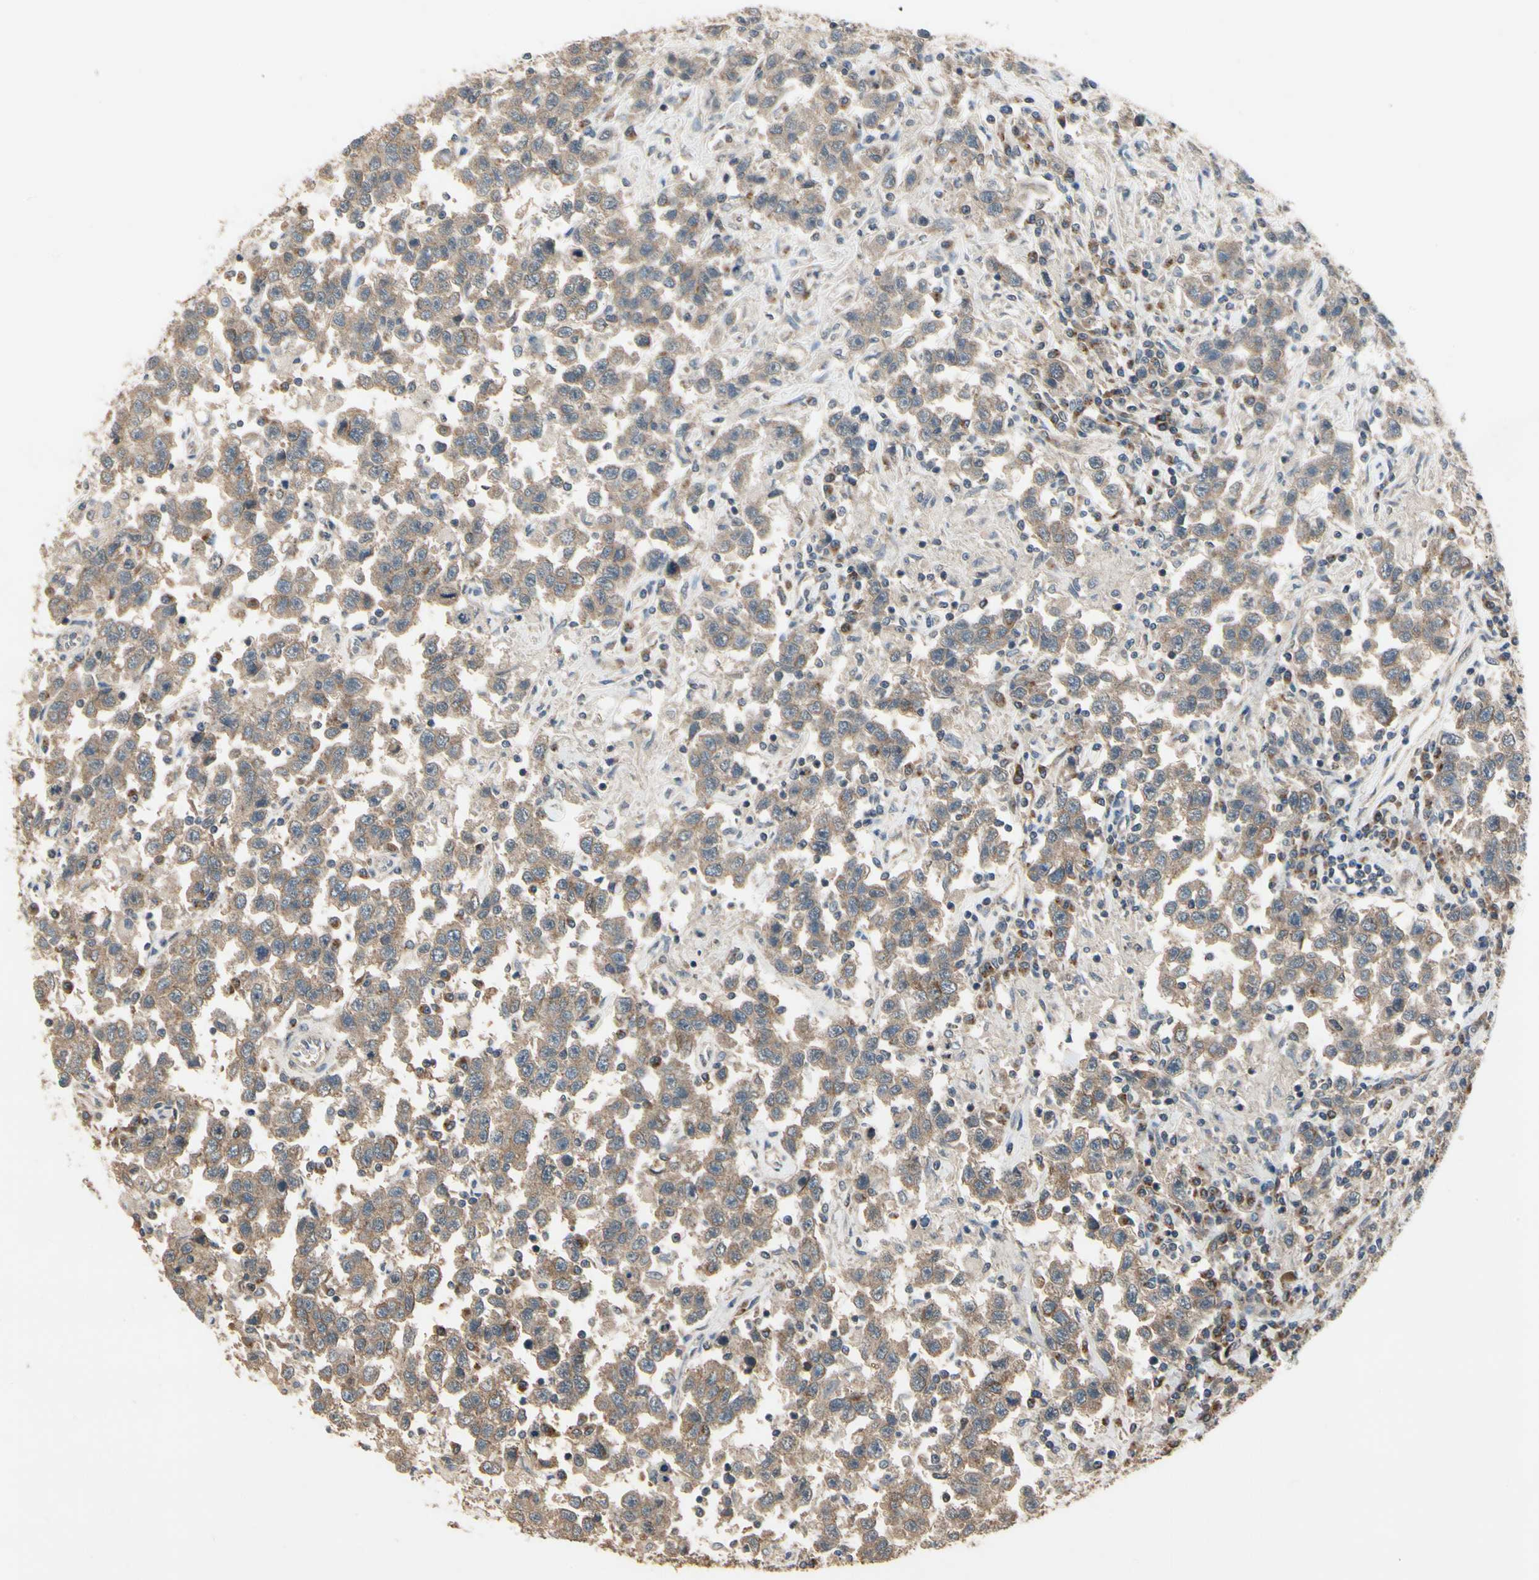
{"staining": {"intensity": "weak", "quantity": "25%-75%", "location": "cytoplasmic/membranous"}, "tissue": "testis cancer", "cell_type": "Tumor cells", "image_type": "cancer", "snomed": [{"axis": "morphology", "description": "Seminoma, NOS"}, {"axis": "topography", "description": "Testis"}], "caption": "Human seminoma (testis) stained with a brown dye shows weak cytoplasmic/membranous positive positivity in about 25%-75% of tumor cells.", "gene": "CGREF1", "patient": {"sex": "male", "age": 41}}